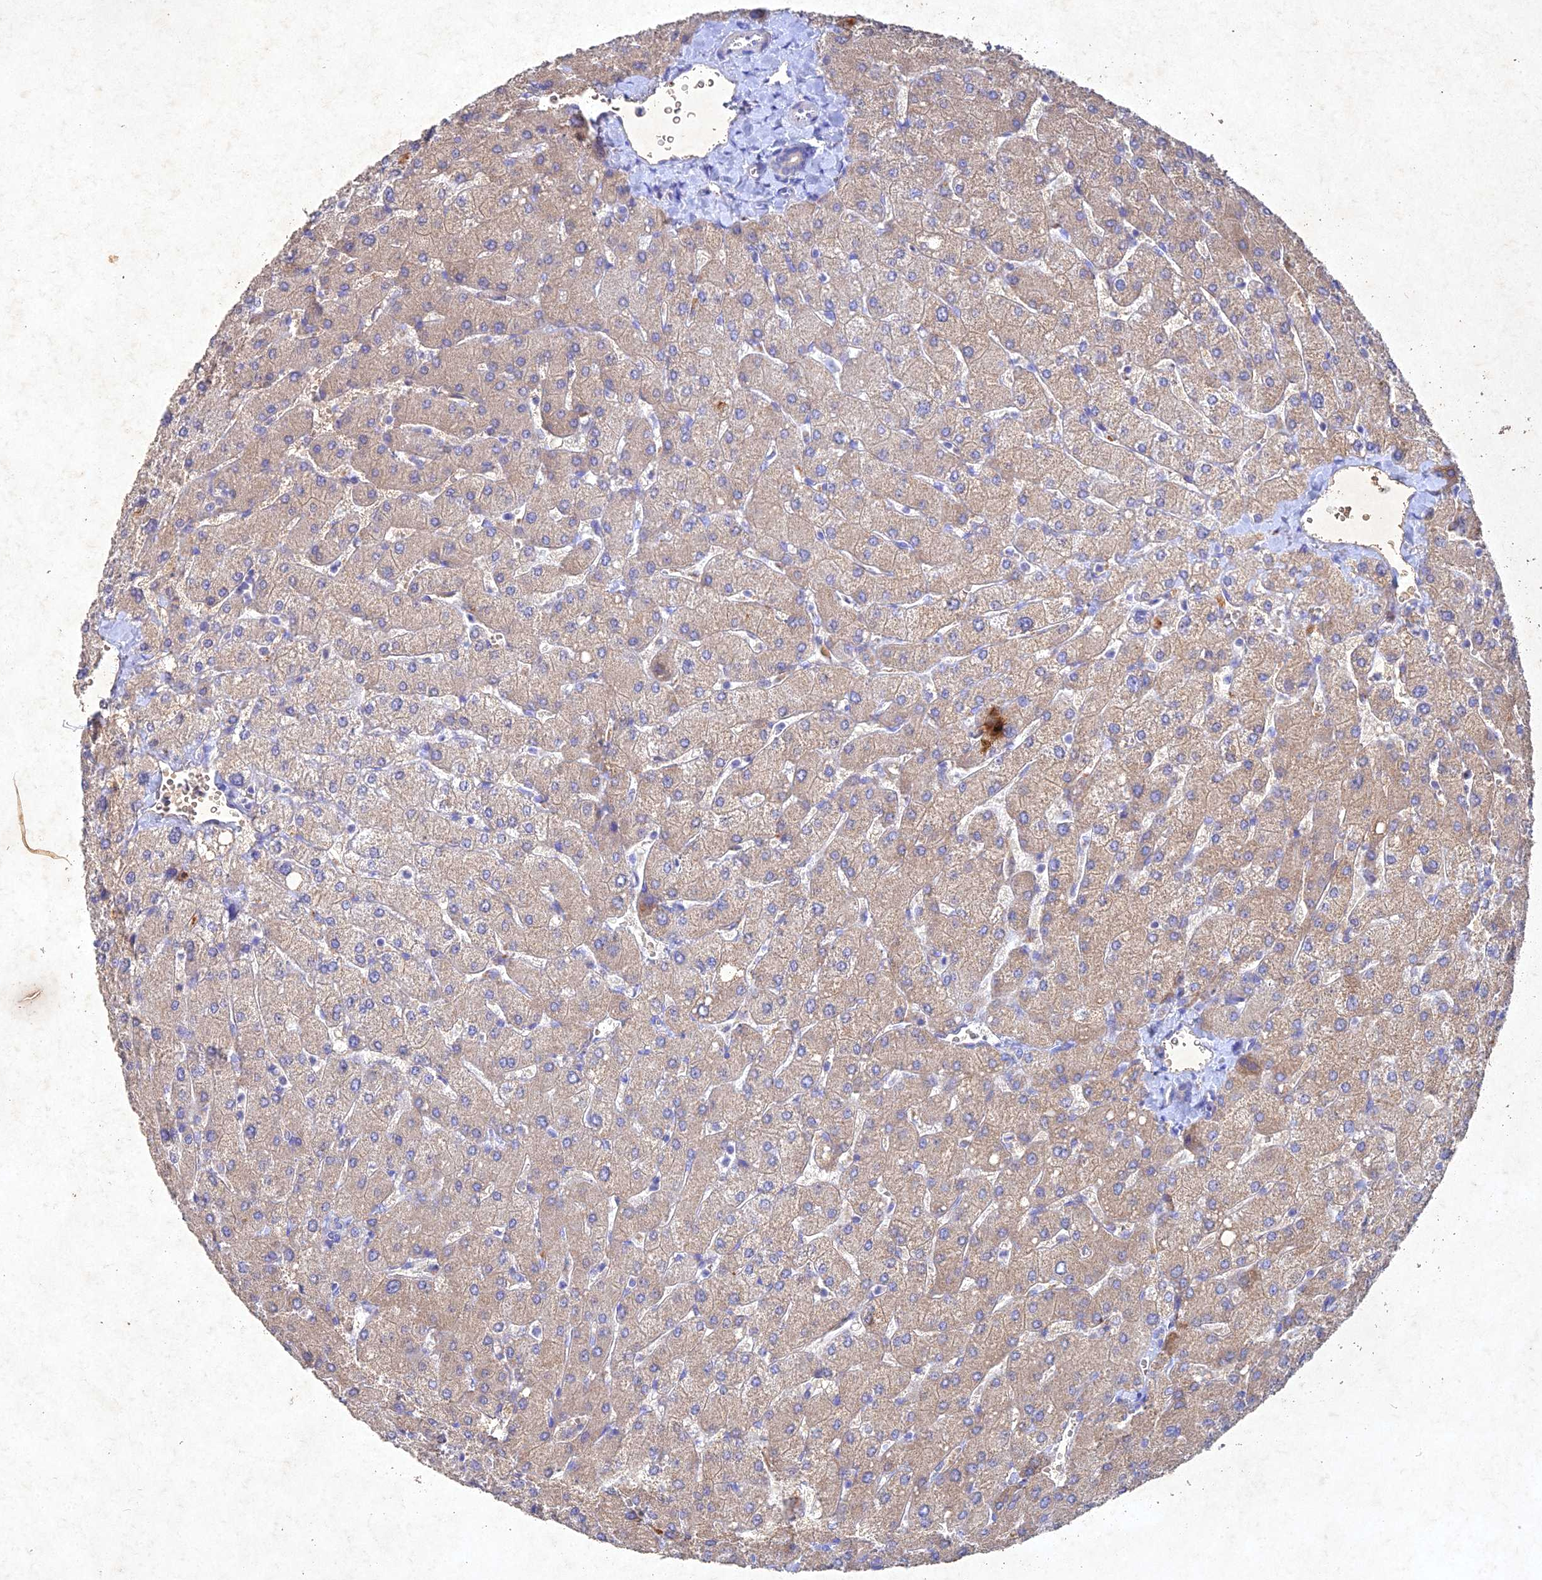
{"staining": {"intensity": "negative", "quantity": "none", "location": "none"}, "tissue": "liver", "cell_type": "Cholangiocytes", "image_type": "normal", "snomed": [{"axis": "morphology", "description": "Normal tissue, NOS"}, {"axis": "topography", "description": "Liver"}], "caption": "DAB immunohistochemical staining of unremarkable human liver reveals no significant staining in cholangiocytes.", "gene": "NDUFV1", "patient": {"sex": "male", "age": 55}}